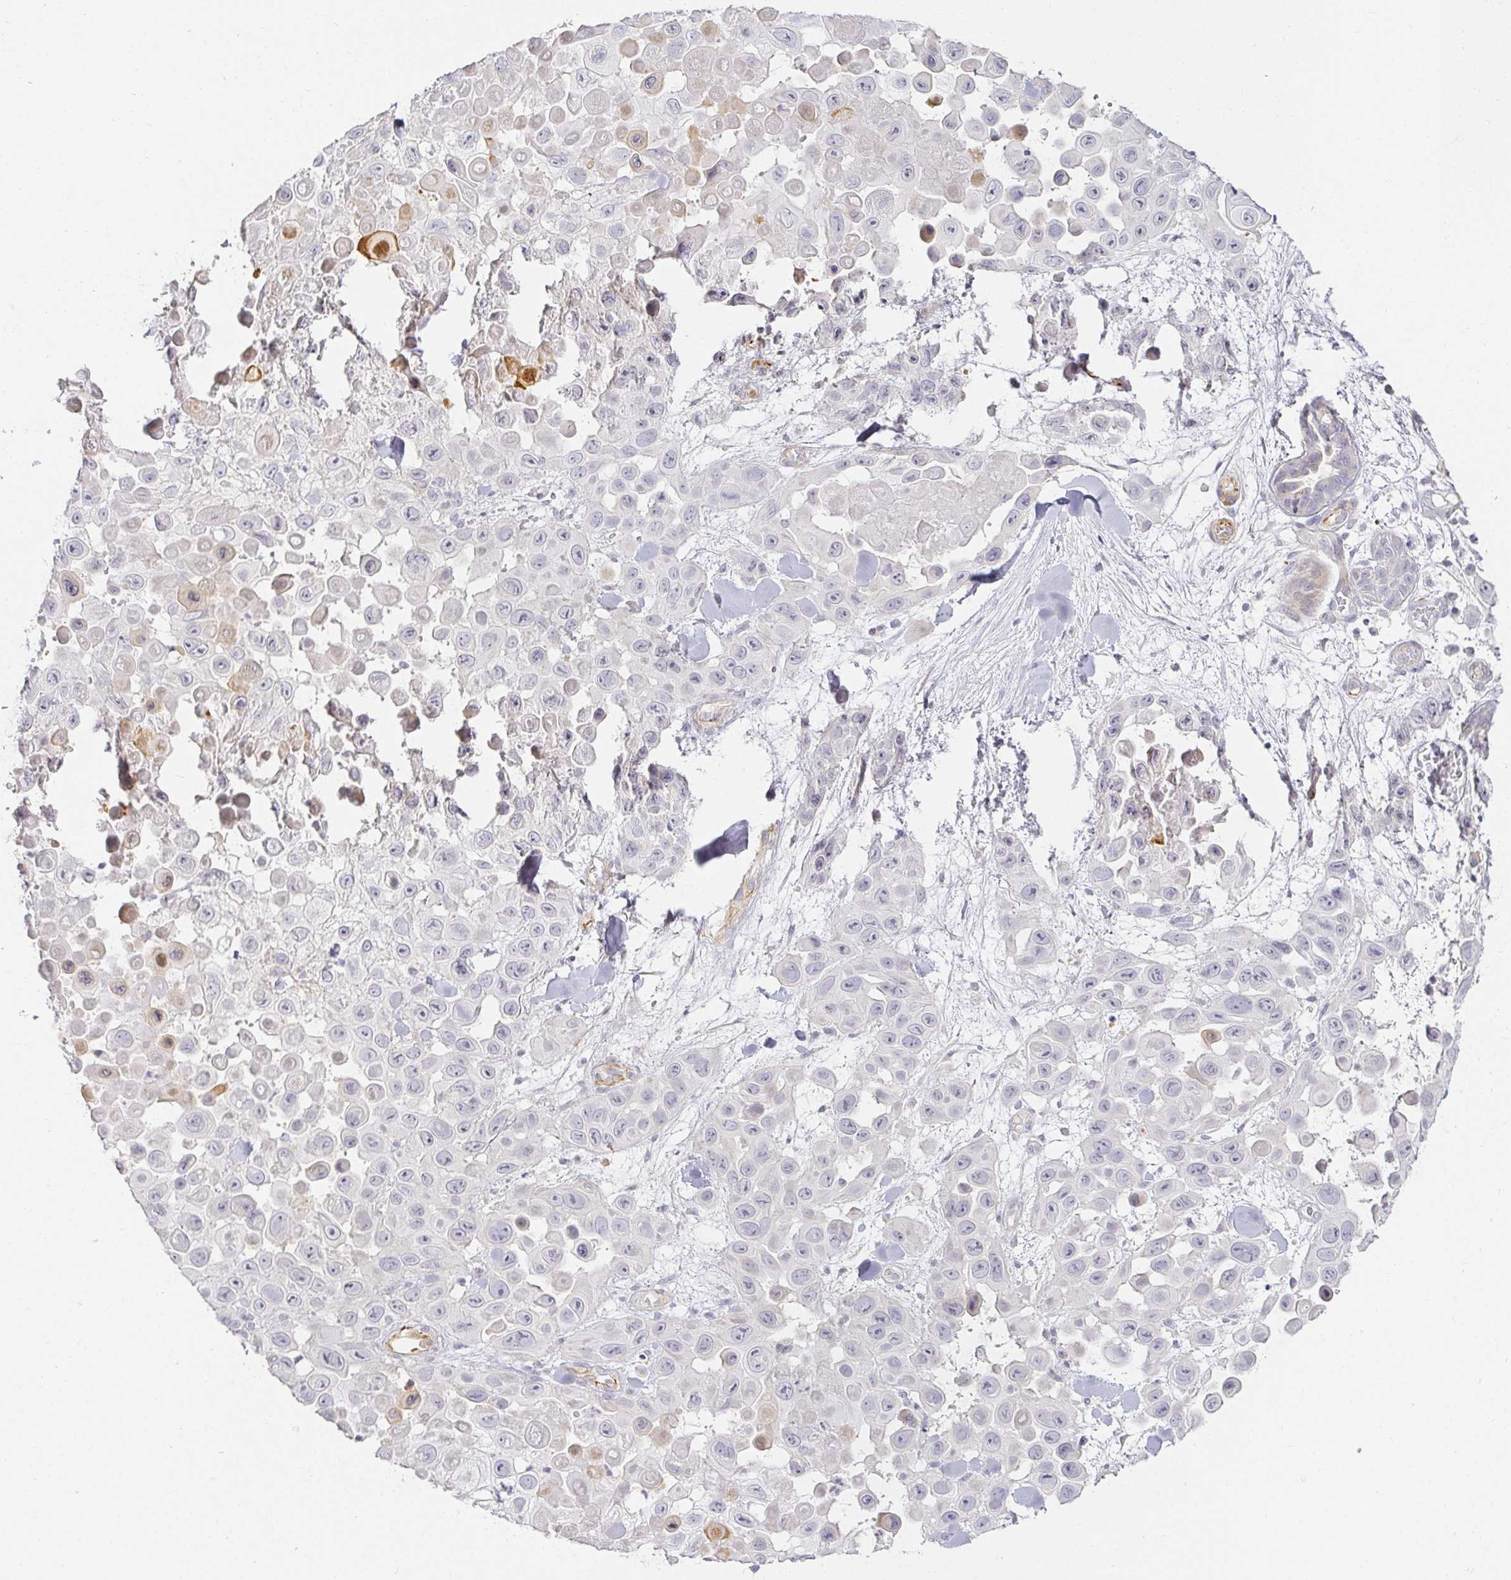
{"staining": {"intensity": "negative", "quantity": "none", "location": "none"}, "tissue": "skin cancer", "cell_type": "Tumor cells", "image_type": "cancer", "snomed": [{"axis": "morphology", "description": "Squamous cell carcinoma, NOS"}, {"axis": "topography", "description": "Skin"}], "caption": "Immunohistochemical staining of human skin cancer (squamous cell carcinoma) exhibits no significant positivity in tumor cells.", "gene": "ACAN", "patient": {"sex": "male", "age": 81}}